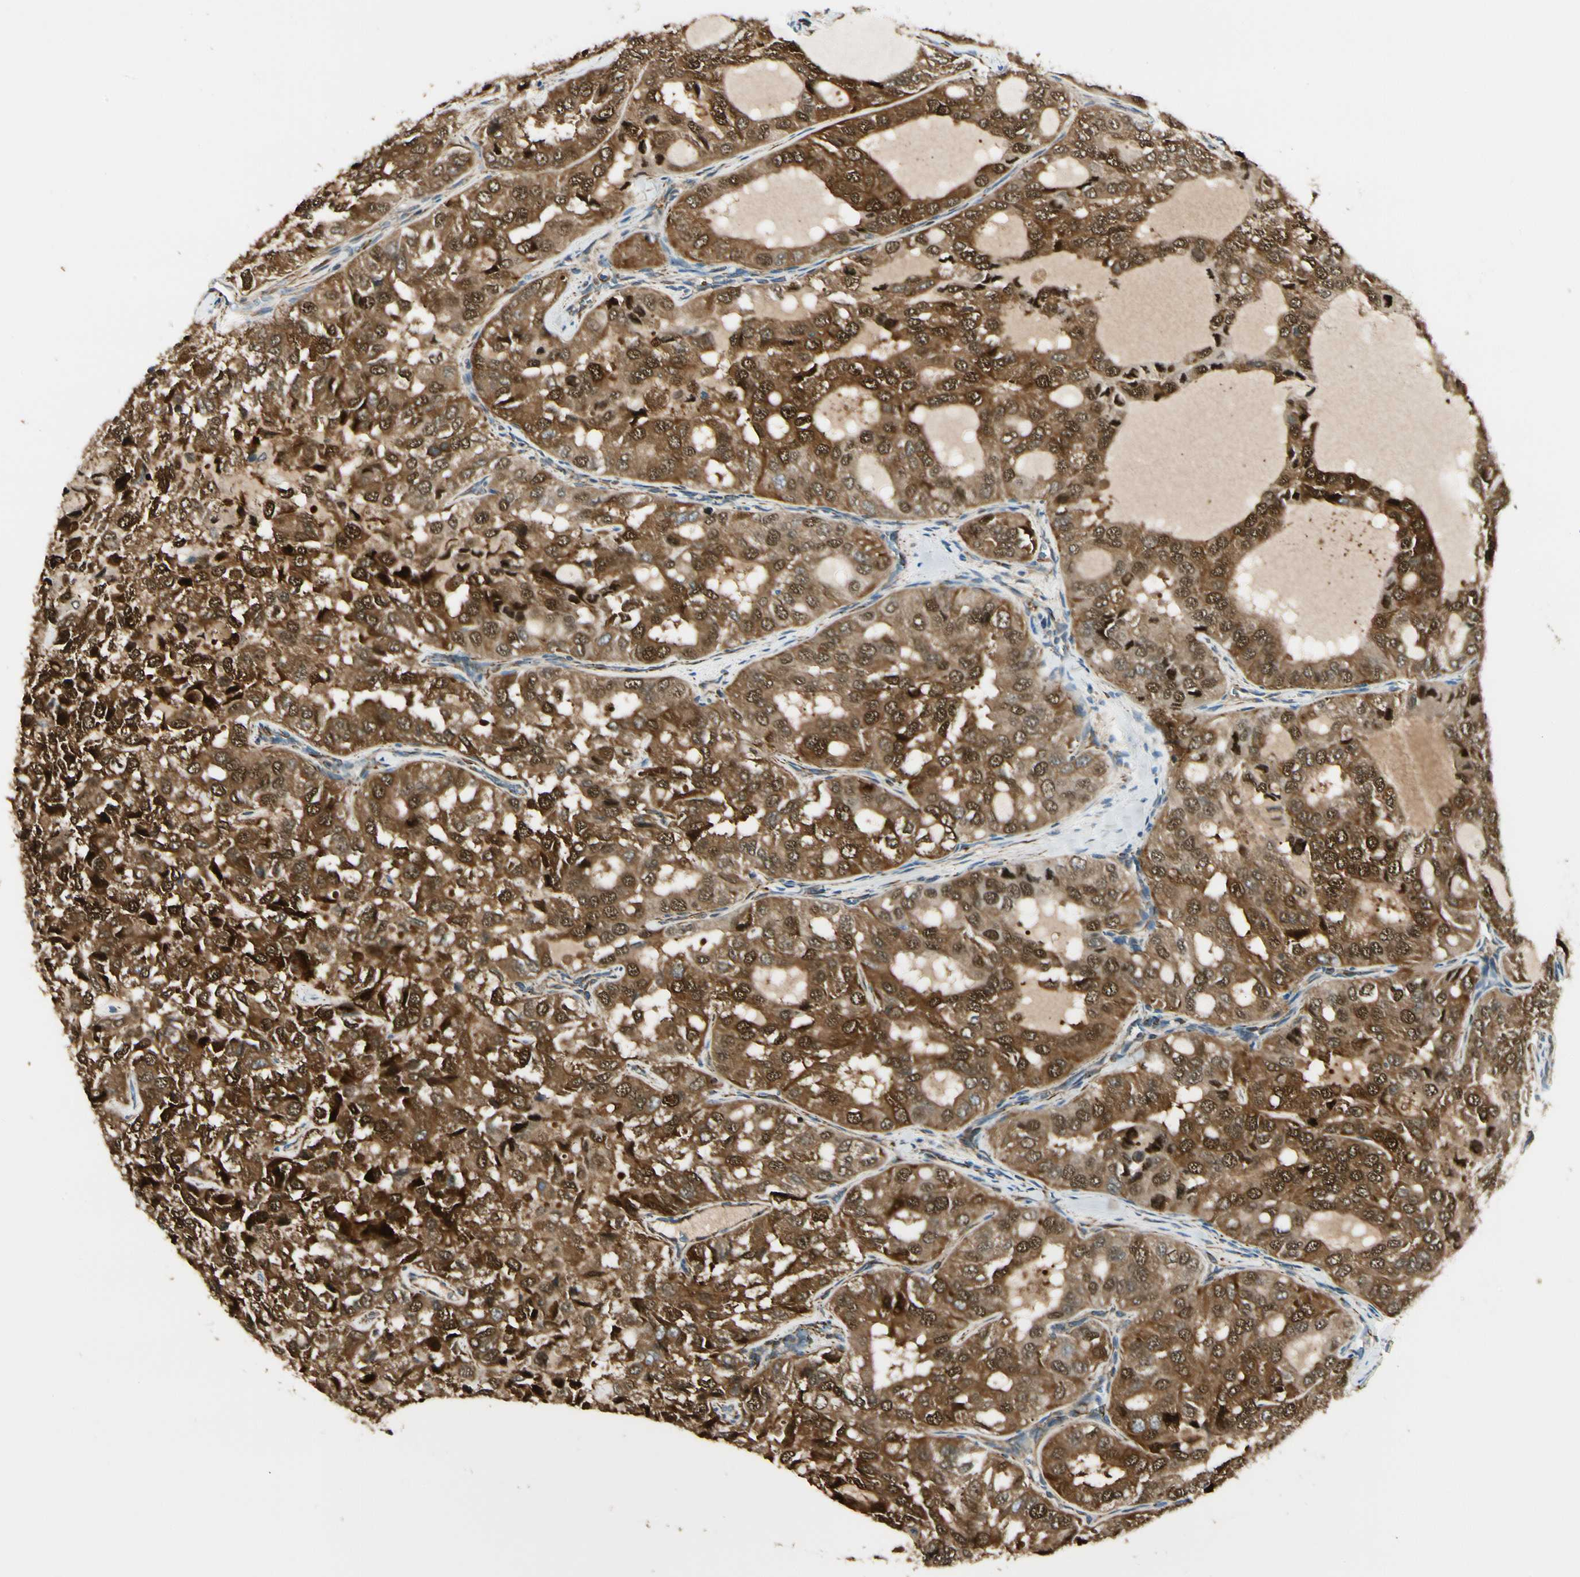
{"staining": {"intensity": "strong", "quantity": ">75%", "location": "cytoplasmic/membranous,nuclear"}, "tissue": "thyroid cancer", "cell_type": "Tumor cells", "image_type": "cancer", "snomed": [{"axis": "morphology", "description": "Follicular adenoma carcinoma, NOS"}, {"axis": "topography", "description": "Thyroid gland"}], "caption": "Brown immunohistochemical staining in human thyroid follicular adenoma carcinoma reveals strong cytoplasmic/membranous and nuclear positivity in approximately >75% of tumor cells.", "gene": "FTH1", "patient": {"sex": "male", "age": 75}}